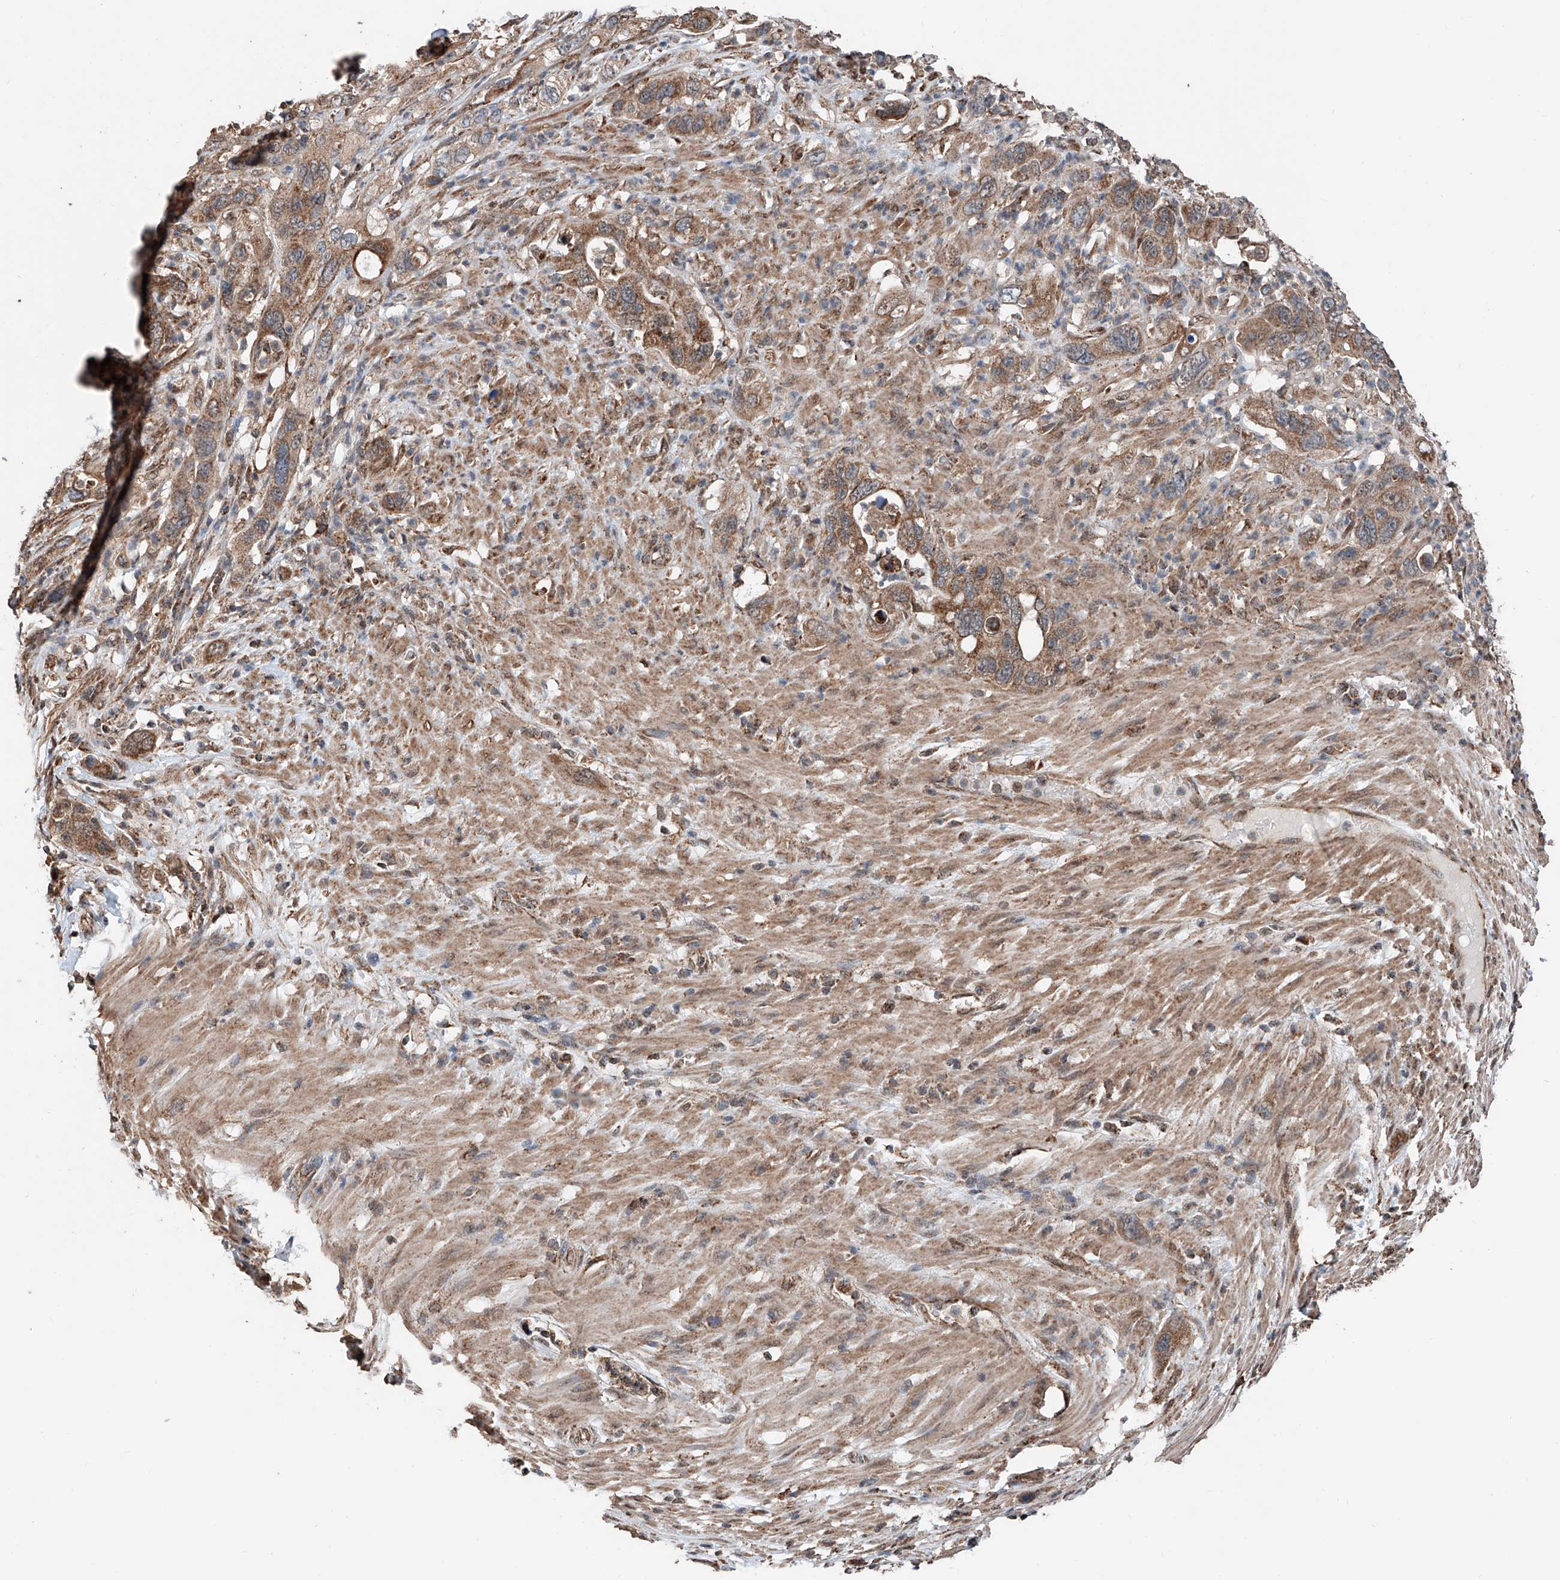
{"staining": {"intensity": "moderate", "quantity": ">75%", "location": "cytoplasmic/membranous"}, "tissue": "pancreatic cancer", "cell_type": "Tumor cells", "image_type": "cancer", "snomed": [{"axis": "morphology", "description": "Adenocarcinoma, NOS"}, {"axis": "topography", "description": "Pancreas"}], "caption": "There is medium levels of moderate cytoplasmic/membranous positivity in tumor cells of pancreatic adenocarcinoma, as demonstrated by immunohistochemical staining (brown color).", "gene": "ZNF445", "patient": {"sex": "female", "age": 71}}